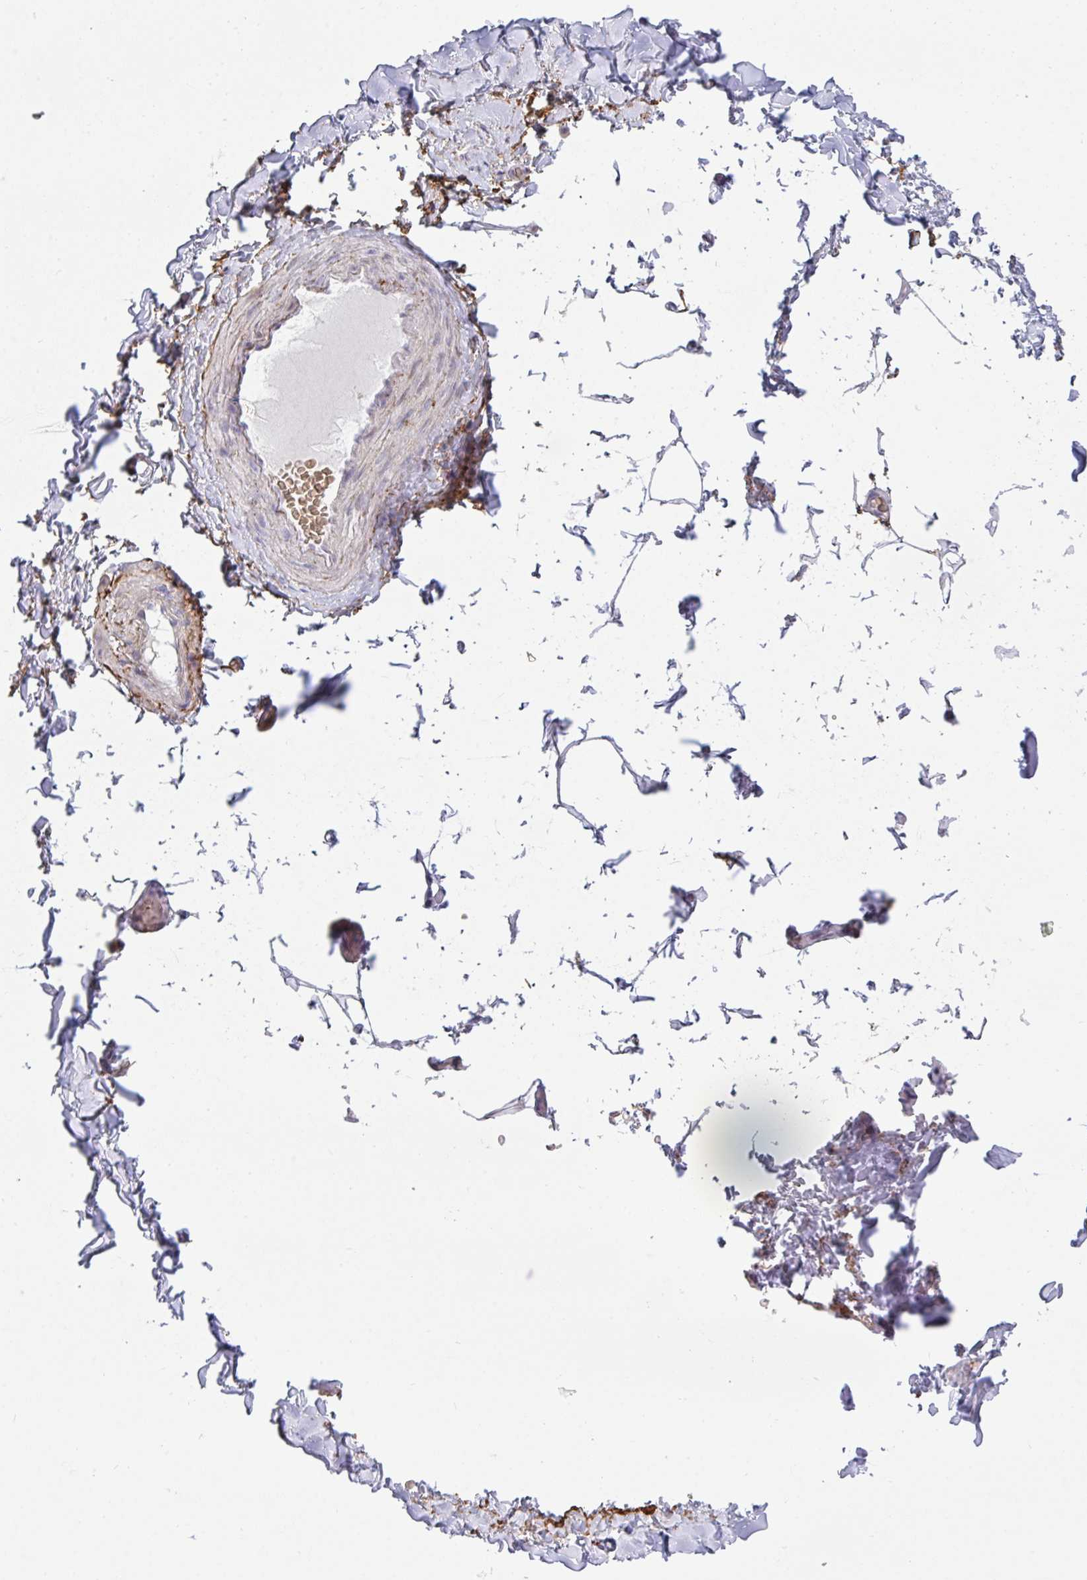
{"staining": {"intensity": "negative", "quantity": "none", "location": "none"}, "tissue": "adipose tissue", "cell_type": "Adipocytes", "image_type": "normal", "snomed": [{"axis": "morphology", "description": "Normal tissue, NOS"}, {"axis": "topography", "description": "Vascular tissue"}, {"axis": "topography", "description": "Peripheral nerve tissue"}], "caption": "DAB immunohistochemical staining of unremarkable human adipose tissue reveals no significant expression in adipocytes.", "gene": "TNMD", "patient": {"sex": "male", "age": 41}}